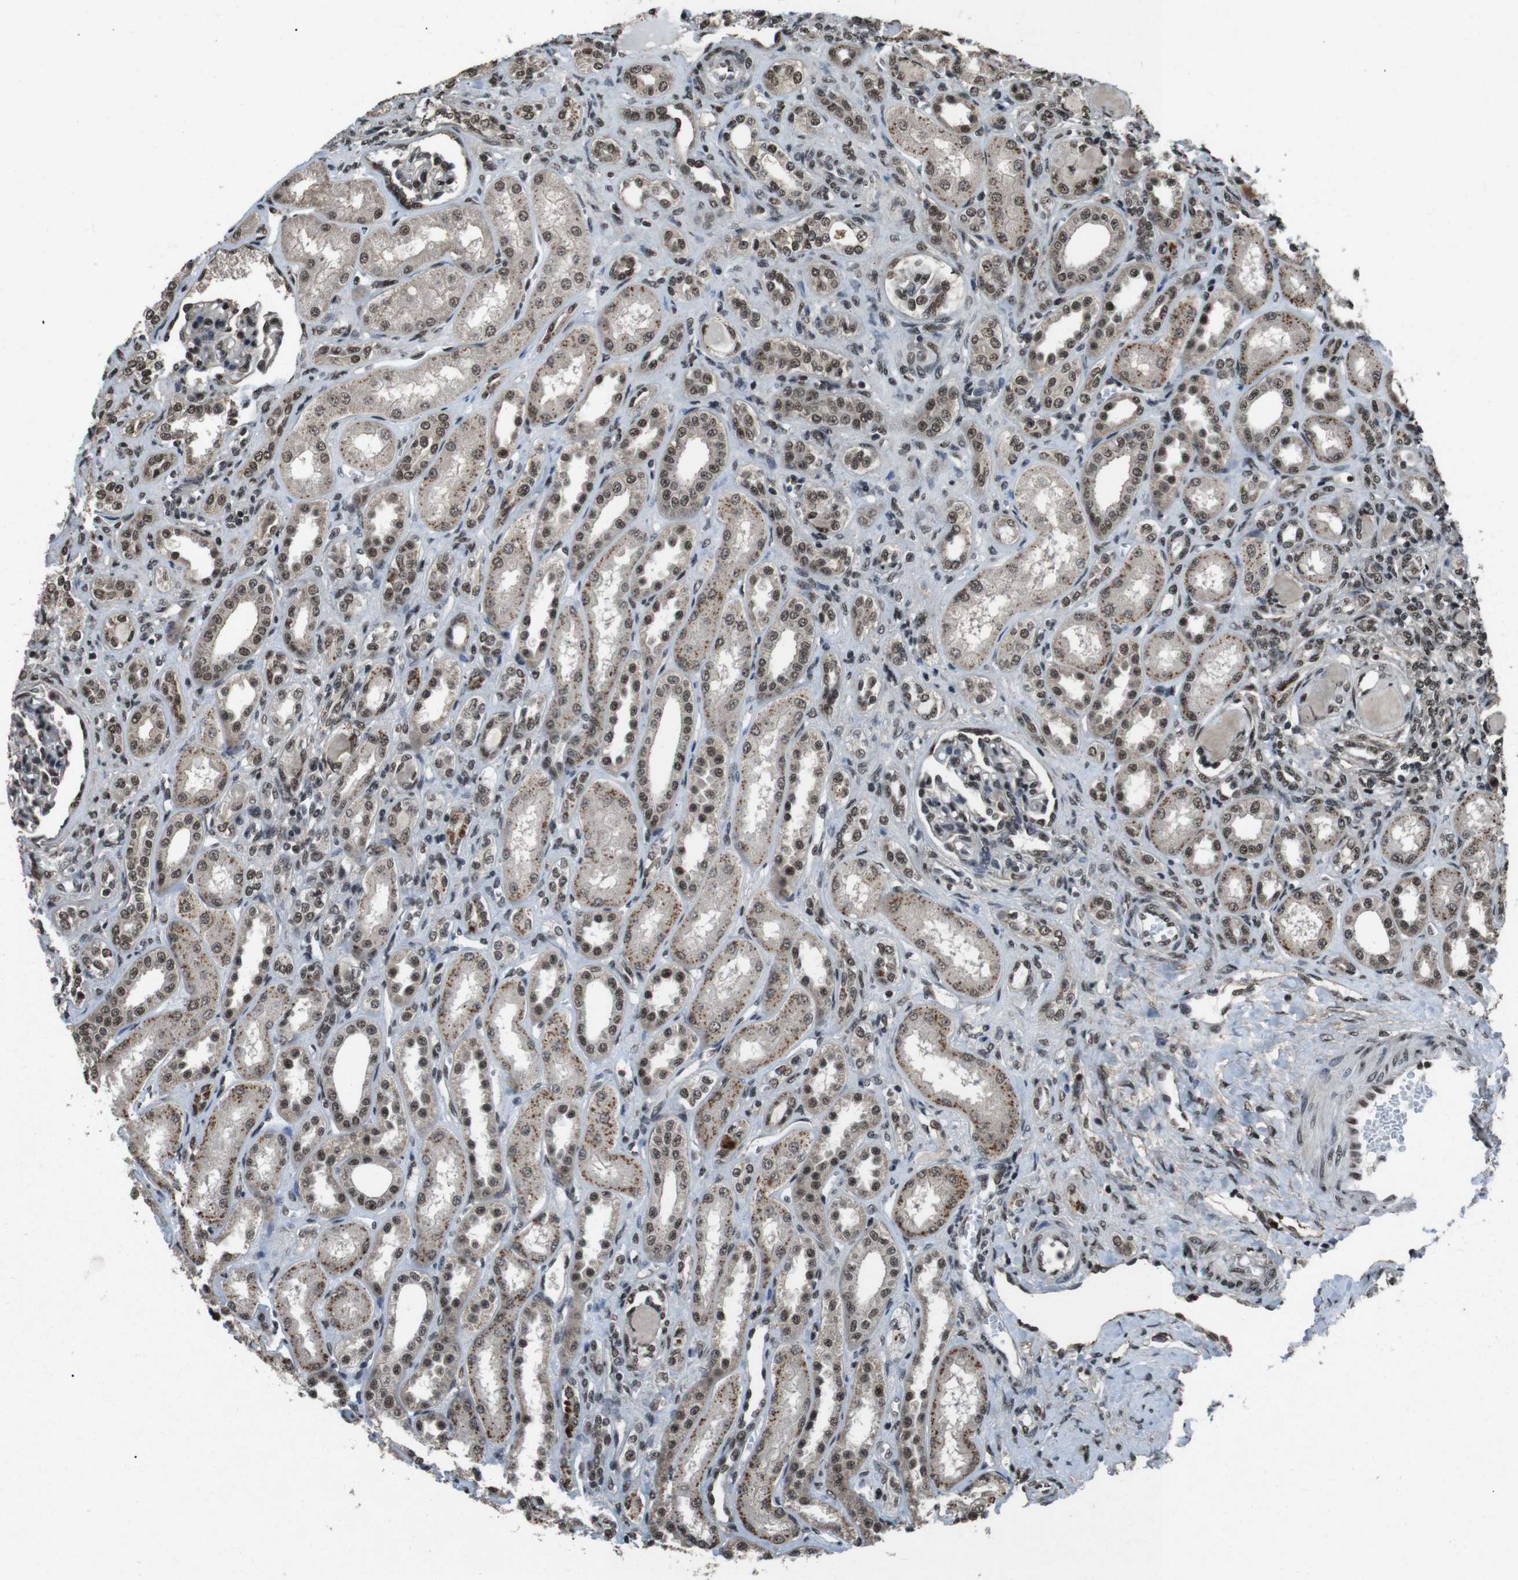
{"staining": {"intensity": "moderate", "quantity": "25%-75%", "location": "nuclear"}, "tissue": "kidney", "cell_type": "Cells in glomeruli", "image_type": "normal", "snomed": [{"axis": "morphology", "description": "Normal tissue, NOS"}, {"axis": "topography", "description": "Kidney"}], "caption": "Cells in glomeruli show medium levels of moderate nuclear positivity in approximately 25%-75% of cells in unremarkable human kidney. Using DAB (3,3'-diaminobenzidine) (brown) and hematoxylin (blue) stains, captured at high magnification using brightfield microscopy.", "gene": "NR4A2", "patient": {"sex": "male", "age": 7}}